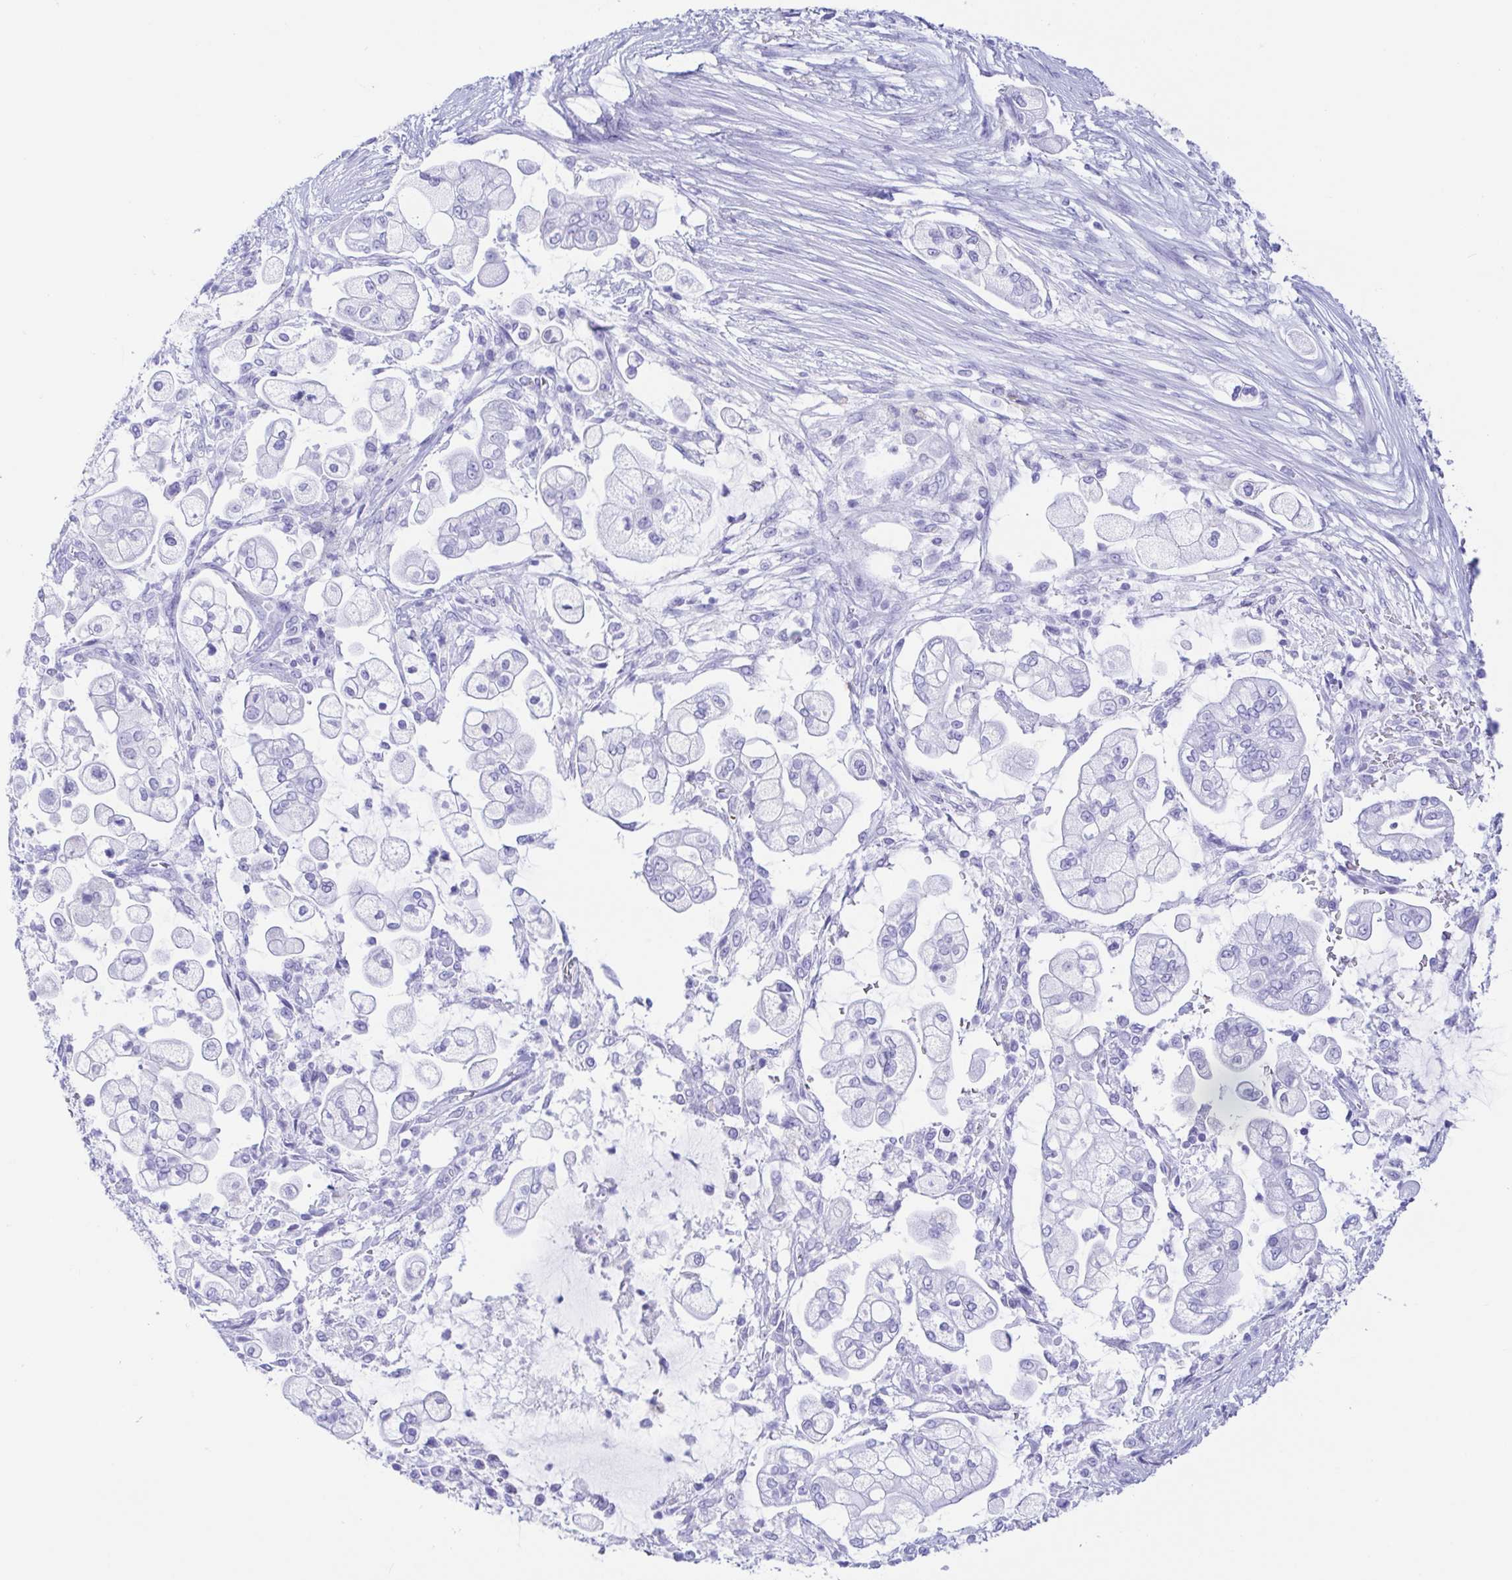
{"staining": {"intensity": "negative", "quantity": "none", "location": "none"}, "tissue": "pancreatic cancer", "cell_type": "Tumor cells", "image_type": "cancer", "snomed": [{"axis": "morphology", "description": "Adenocarcinoma, NOS"}, {"axis": "topography", "description": "Pancreas"}], "caption": "Immunohistochemical staining of human pancreatic cancer exhibits no significant expression in tumor cells.", "gene": "GKN1", "patient": {"sex": "female", "age": 69}}